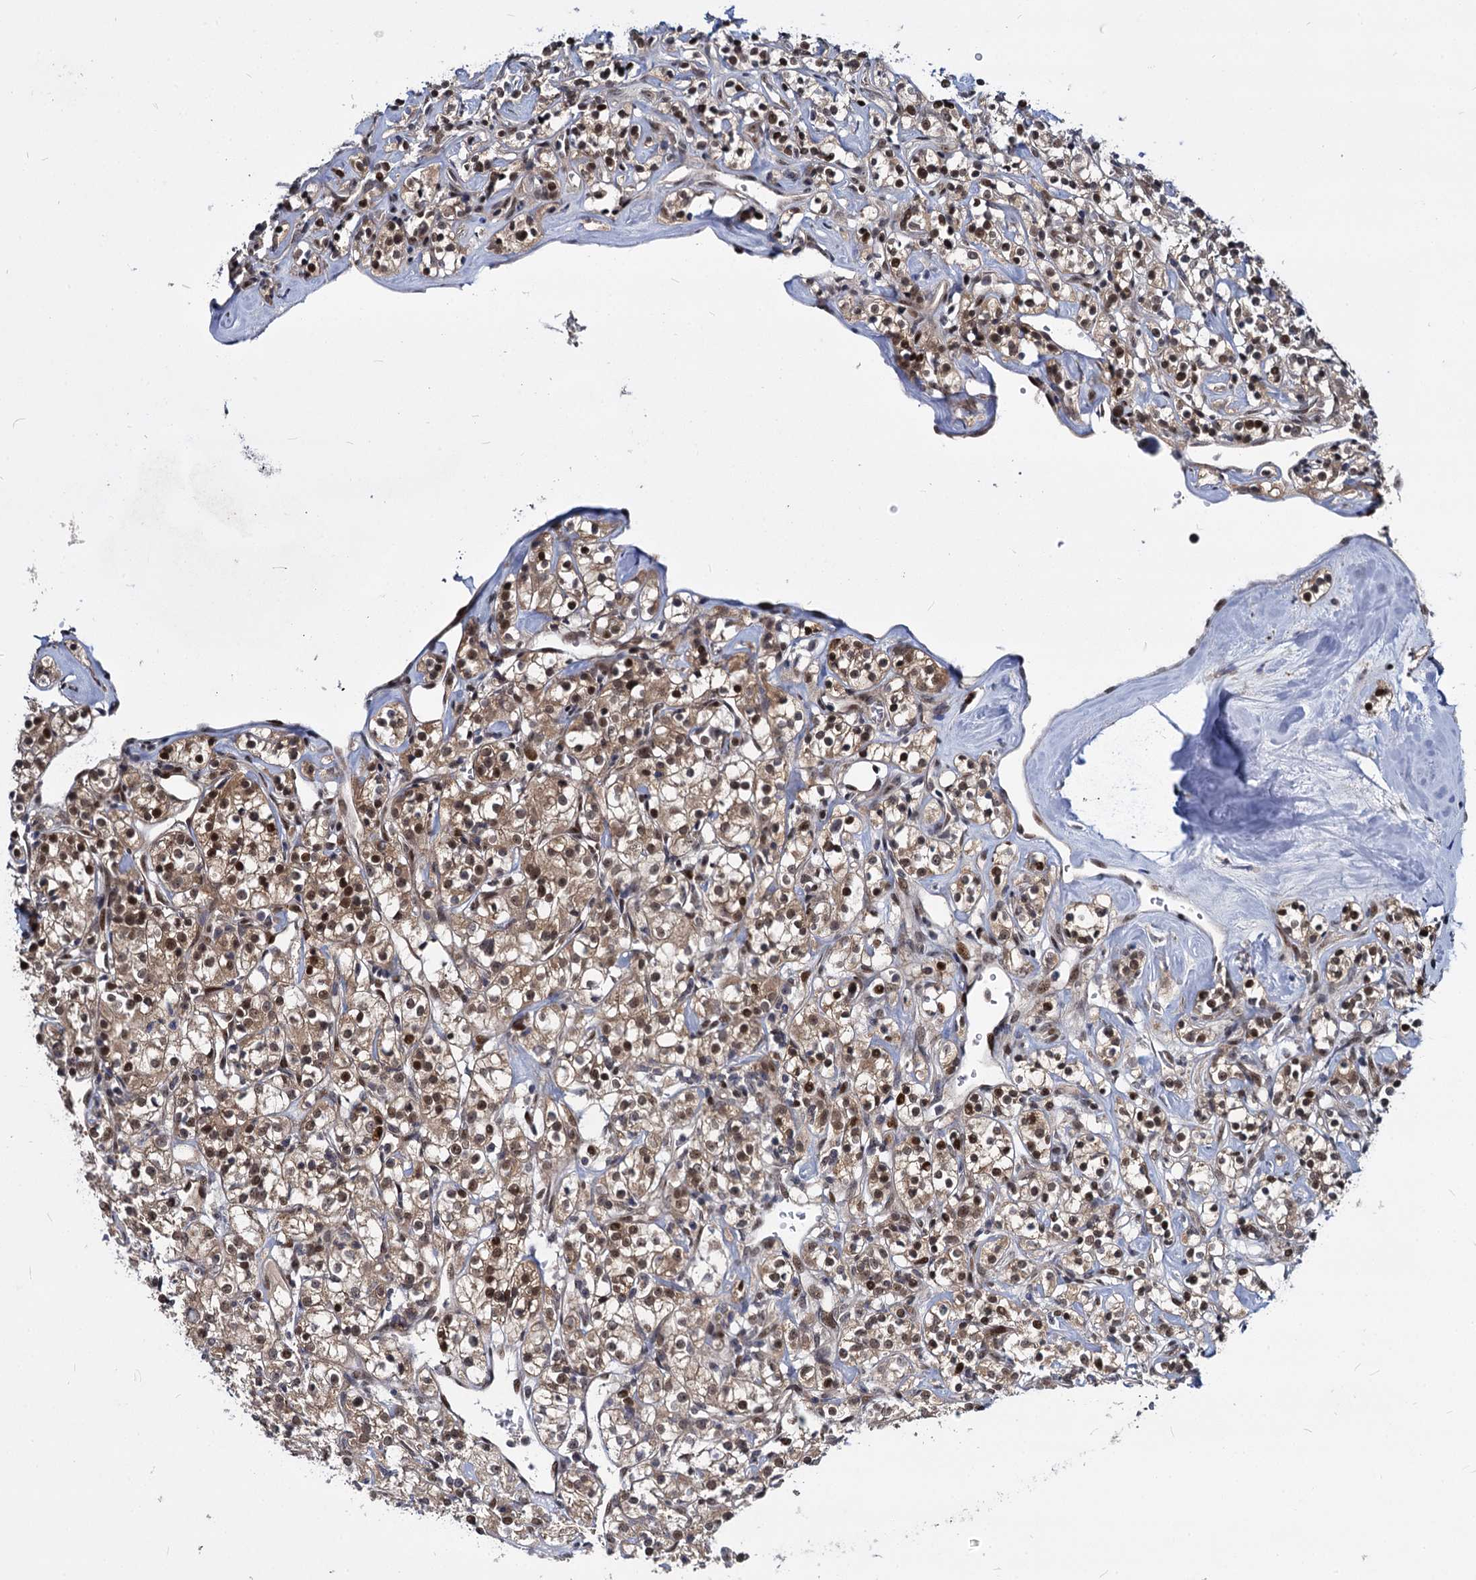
{"staining": {"intensity": "moderate", "quantity": ">75%", "location": "cytoplasmic/membranous,nuclear"}, "tissue": "renal cancer", "cell_type": "Tumor cells", "image_type": "cancer", "snomed": [{"axis": "morphology", "description": "Adenocarcinoma, NOS"}, {"axis": "topography", "description": "Kidney"}], "caption": "Renal adenocarcinoma stained with DAB IHC exhibits medium levels of moderate cytoplasmic/membranous and nuclear staining in about >75% of tumor cells. The staining was performed using DAB (3,3'-diaminobenzidine) to visualize the protein expression in brown, while the nuclei were stained in blue with hematoxylin (Magnification: 20x).", "gene": "MAML2", "patient": {"sex": "male", "age": 77}}